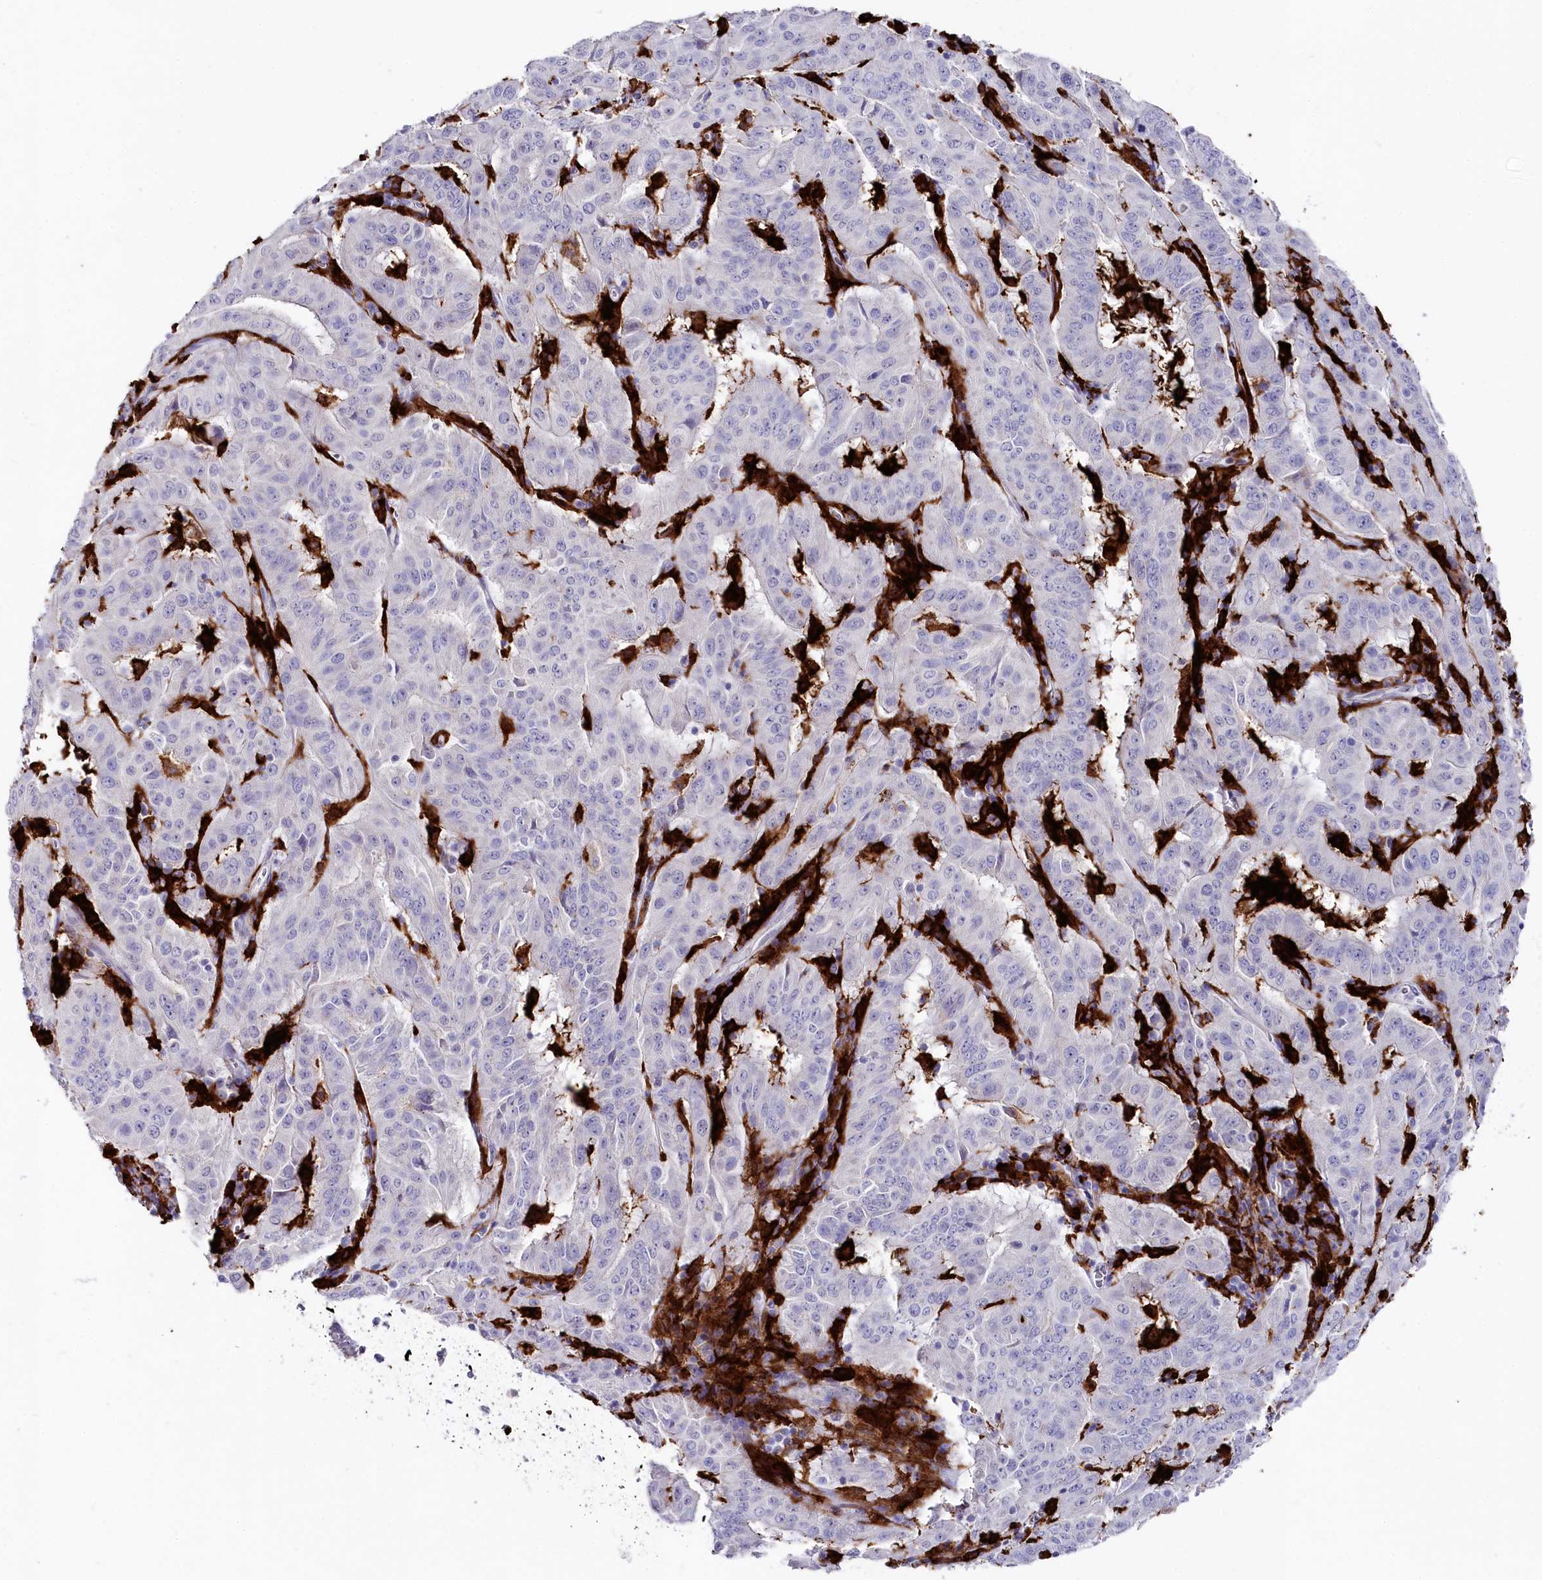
{"staining": {"intensity": "negative", "quantity": "none", "location": "none"}, "tissue": "pancreatic cancer", "cell_type": "Tumor cells", "image_type": "cancer", "snomed": [{"axis": "morphology", "description": "Adenocarcinoma, NOS"}, {"axis": "topography", "description": "Pancreas"}], "caption": "Immunohistochemistry (IHC) micrograph of neoplastic tissue: pancreatic cancer stained with DAB exhibits no significant protein positivity in tumor cells. Brightfield microscopy of IHC stained with DAB (brown) and hematoxylin (blue), captured at high magnification.", "gene": "CLEC4M", "patient": {"sex": "male", "age": 63}}